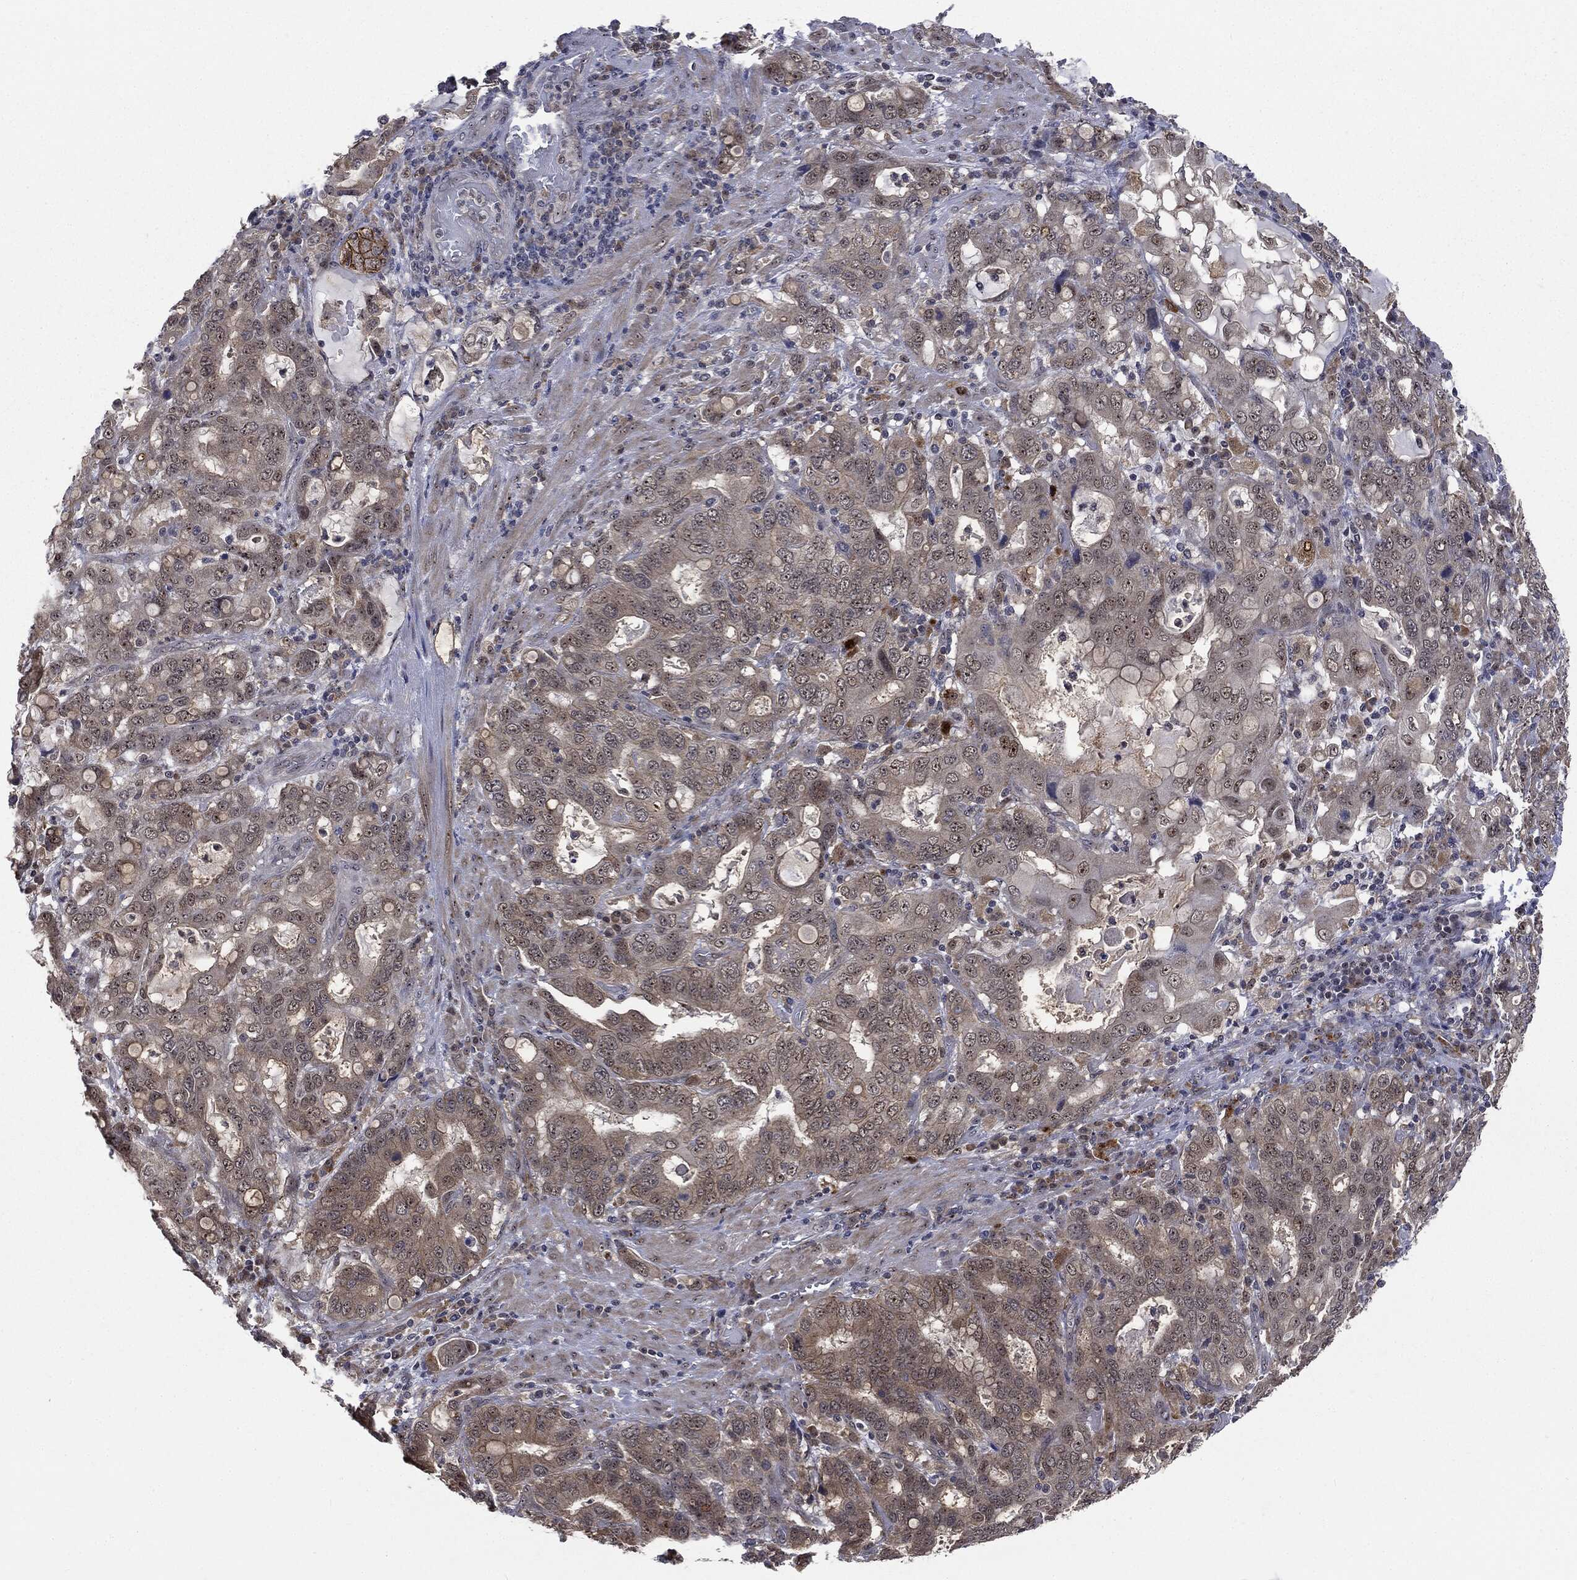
{"staining": {"intensity": "moderate", "quantity": "25%-75%", "location": "cytoplasmic/membranous,nuclear"}, "tissue": "stomach cancer", "cell_type": "Tumor cells", "image_type": "cancer", "snomed": [{"axis": "morphology", "description": "Adenocarcinoma, NOS"}, {"axis": "topography", "description": "Stomach, upper"}, {"axis": "topography", "description": "Stomach"}], "caption": "Immunohistochemistry (IHC) image of neoplastic tissue: stomach cancer (adenocarcinoma) stained using immunohistochemistry exhibits medium levels of moderate protein expression localized specifically in the cytoplasmic/membranous and nuclear of tumor cells, appearing as a cytoplasmic/membranous and nuclear brown color.", "gene": "TRMT1L", "patient": {"sex": "male", "age": 62}}